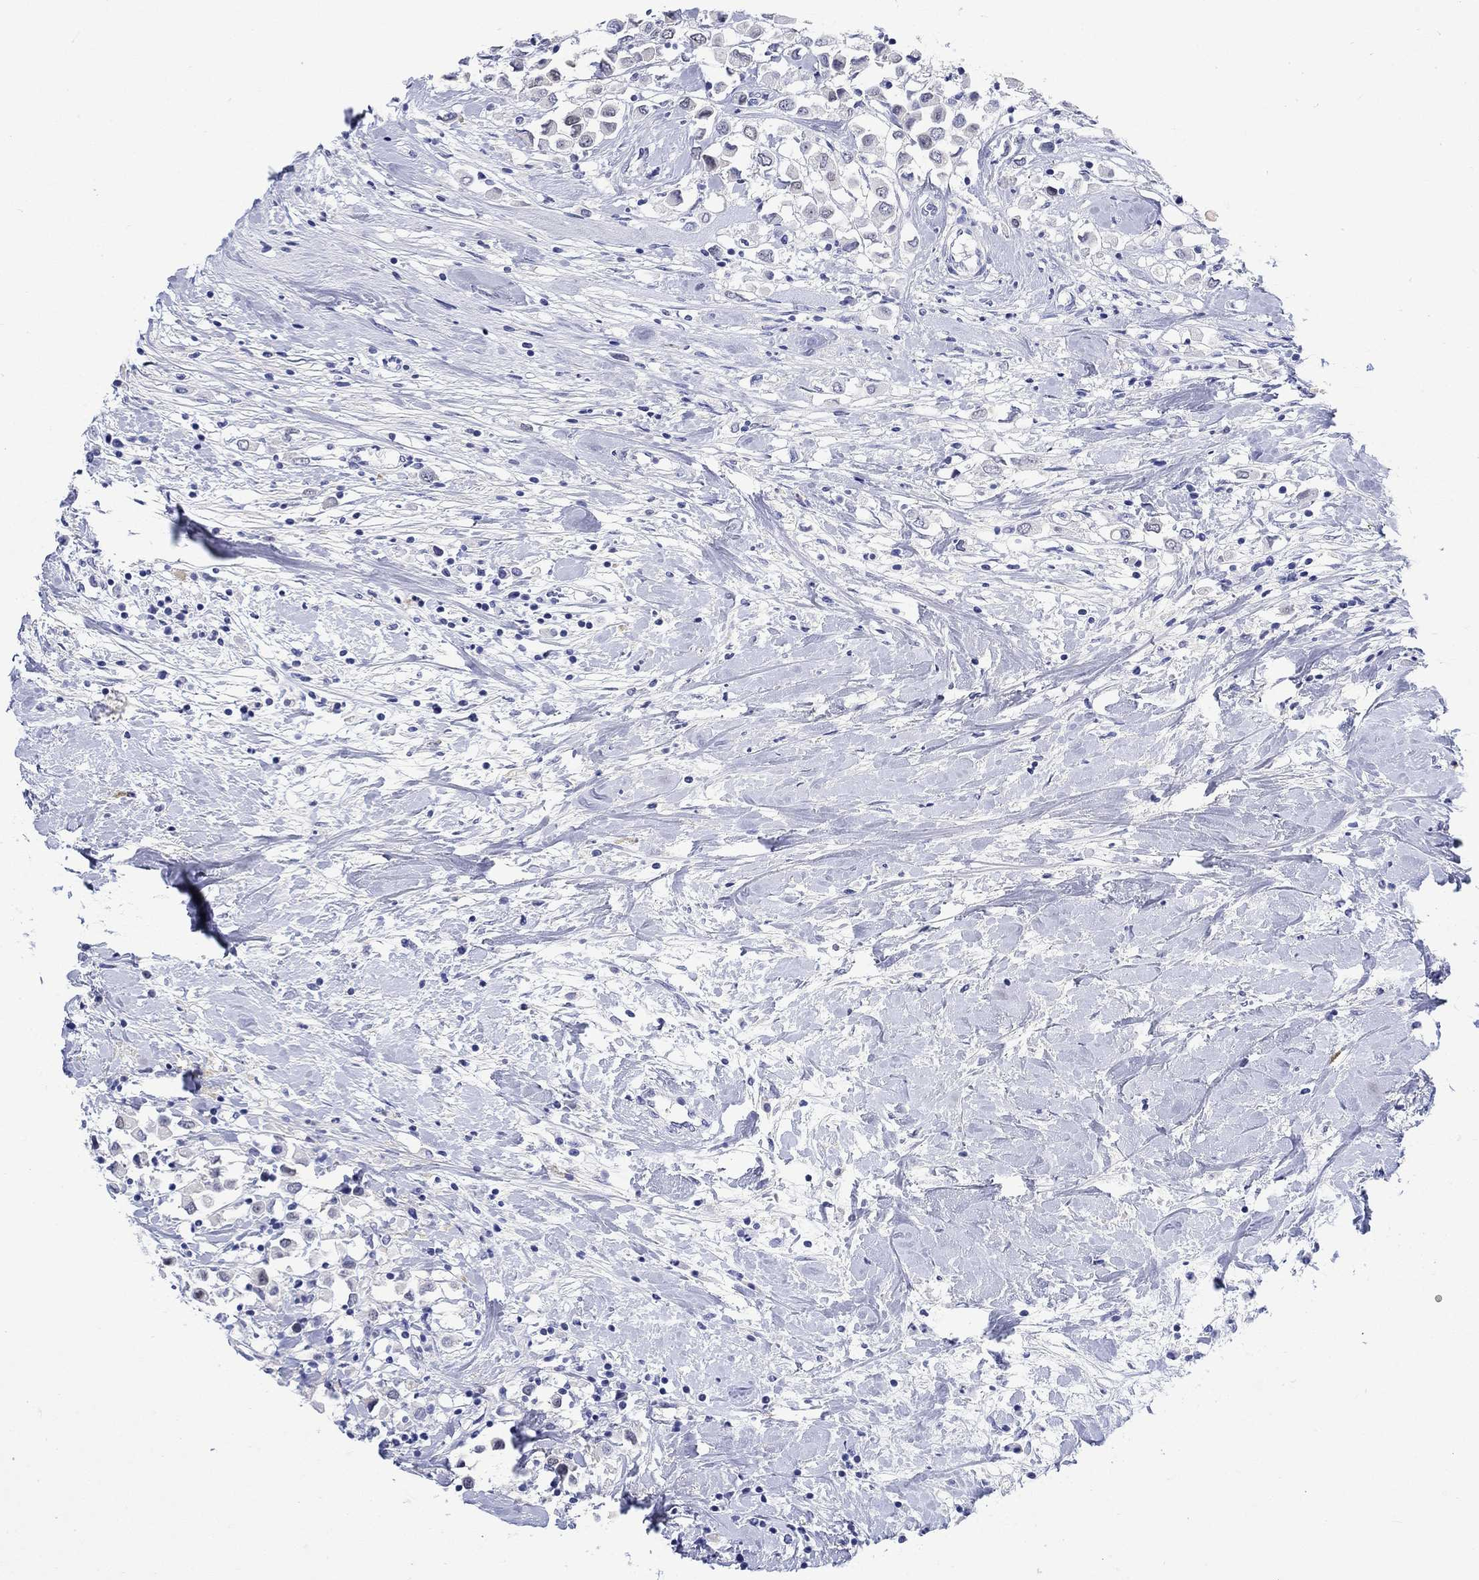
{"staining": {"intensity": "negative", "quantity": "none", "location": "none"}, "tissue": "breast cancer", "cell_type": "Tumor cells", "image_type": "cancer", "snomed": [{"axis": "morphology", "description": "Duct carcinoma"}, {"axis": "topography", "description": "Breast"}], "caption": "Immunohistochemistry (IHC) image of neoplastic tissue: breast cancer (intraductal carcinoma) stained with DAB exhibits no significant protein staining in tumor cells.", "gene": "MSI1", "patient": {"sex": "female", "age": 61}}